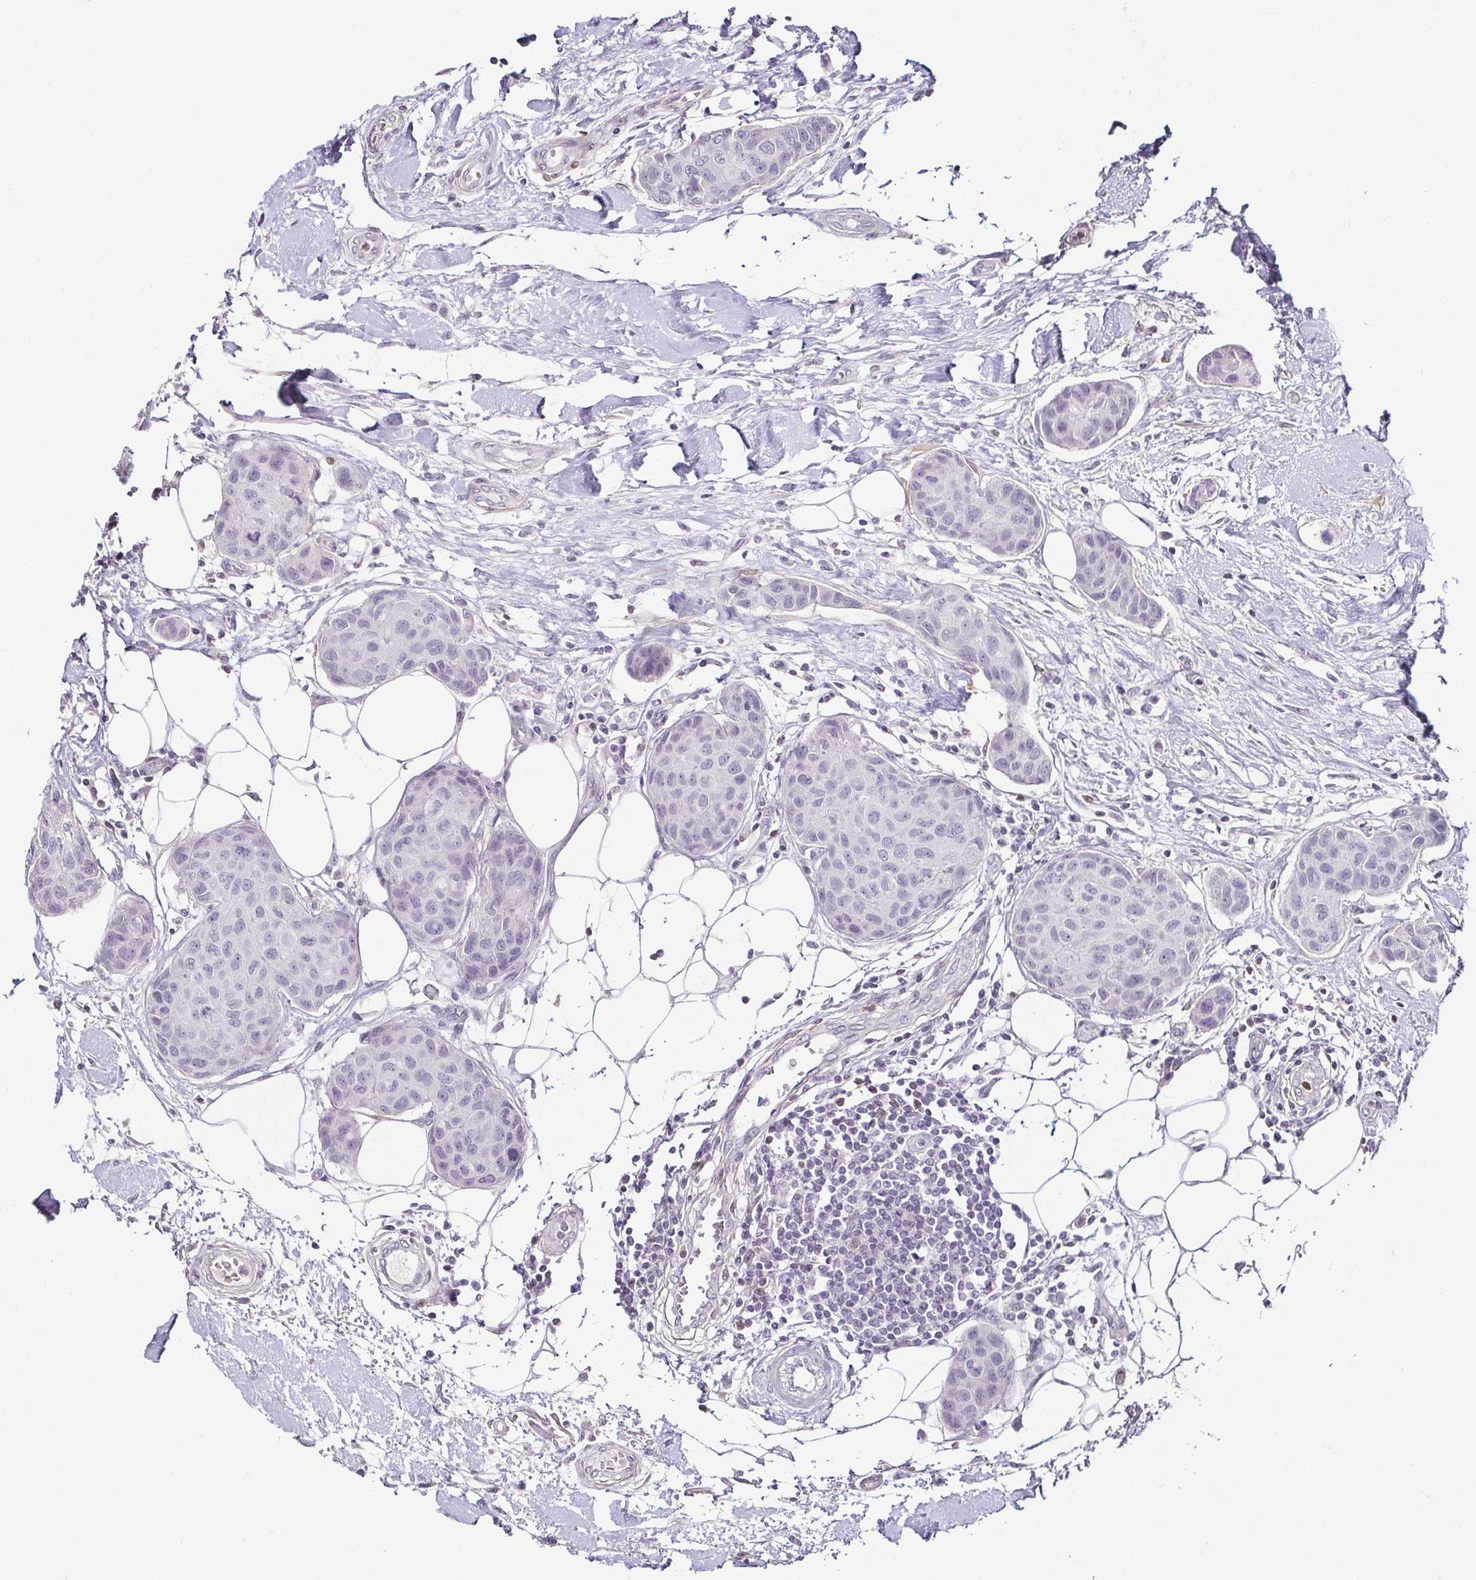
{"staining": {"intensity": "negative", "quantity": "none", "location": "none"}, "tissue": "breast cancer", "cell_type": "Tumor cells", "image_type": "cancer", "snomed": [{"axis": "morphology", "description": "Duct carcinoma"}, {"axis": "topography", "description": "Breast"}, {"axis": "topography", "description": "Lymph node"}], "caption": "Immunohistochemistry micrograph of breast invasive ductal carcinoma stained for a protein (brown), which displays no expression in tumor cells.", "gene": "HOPX", "patient": {"sex": "female", "age": 80}}